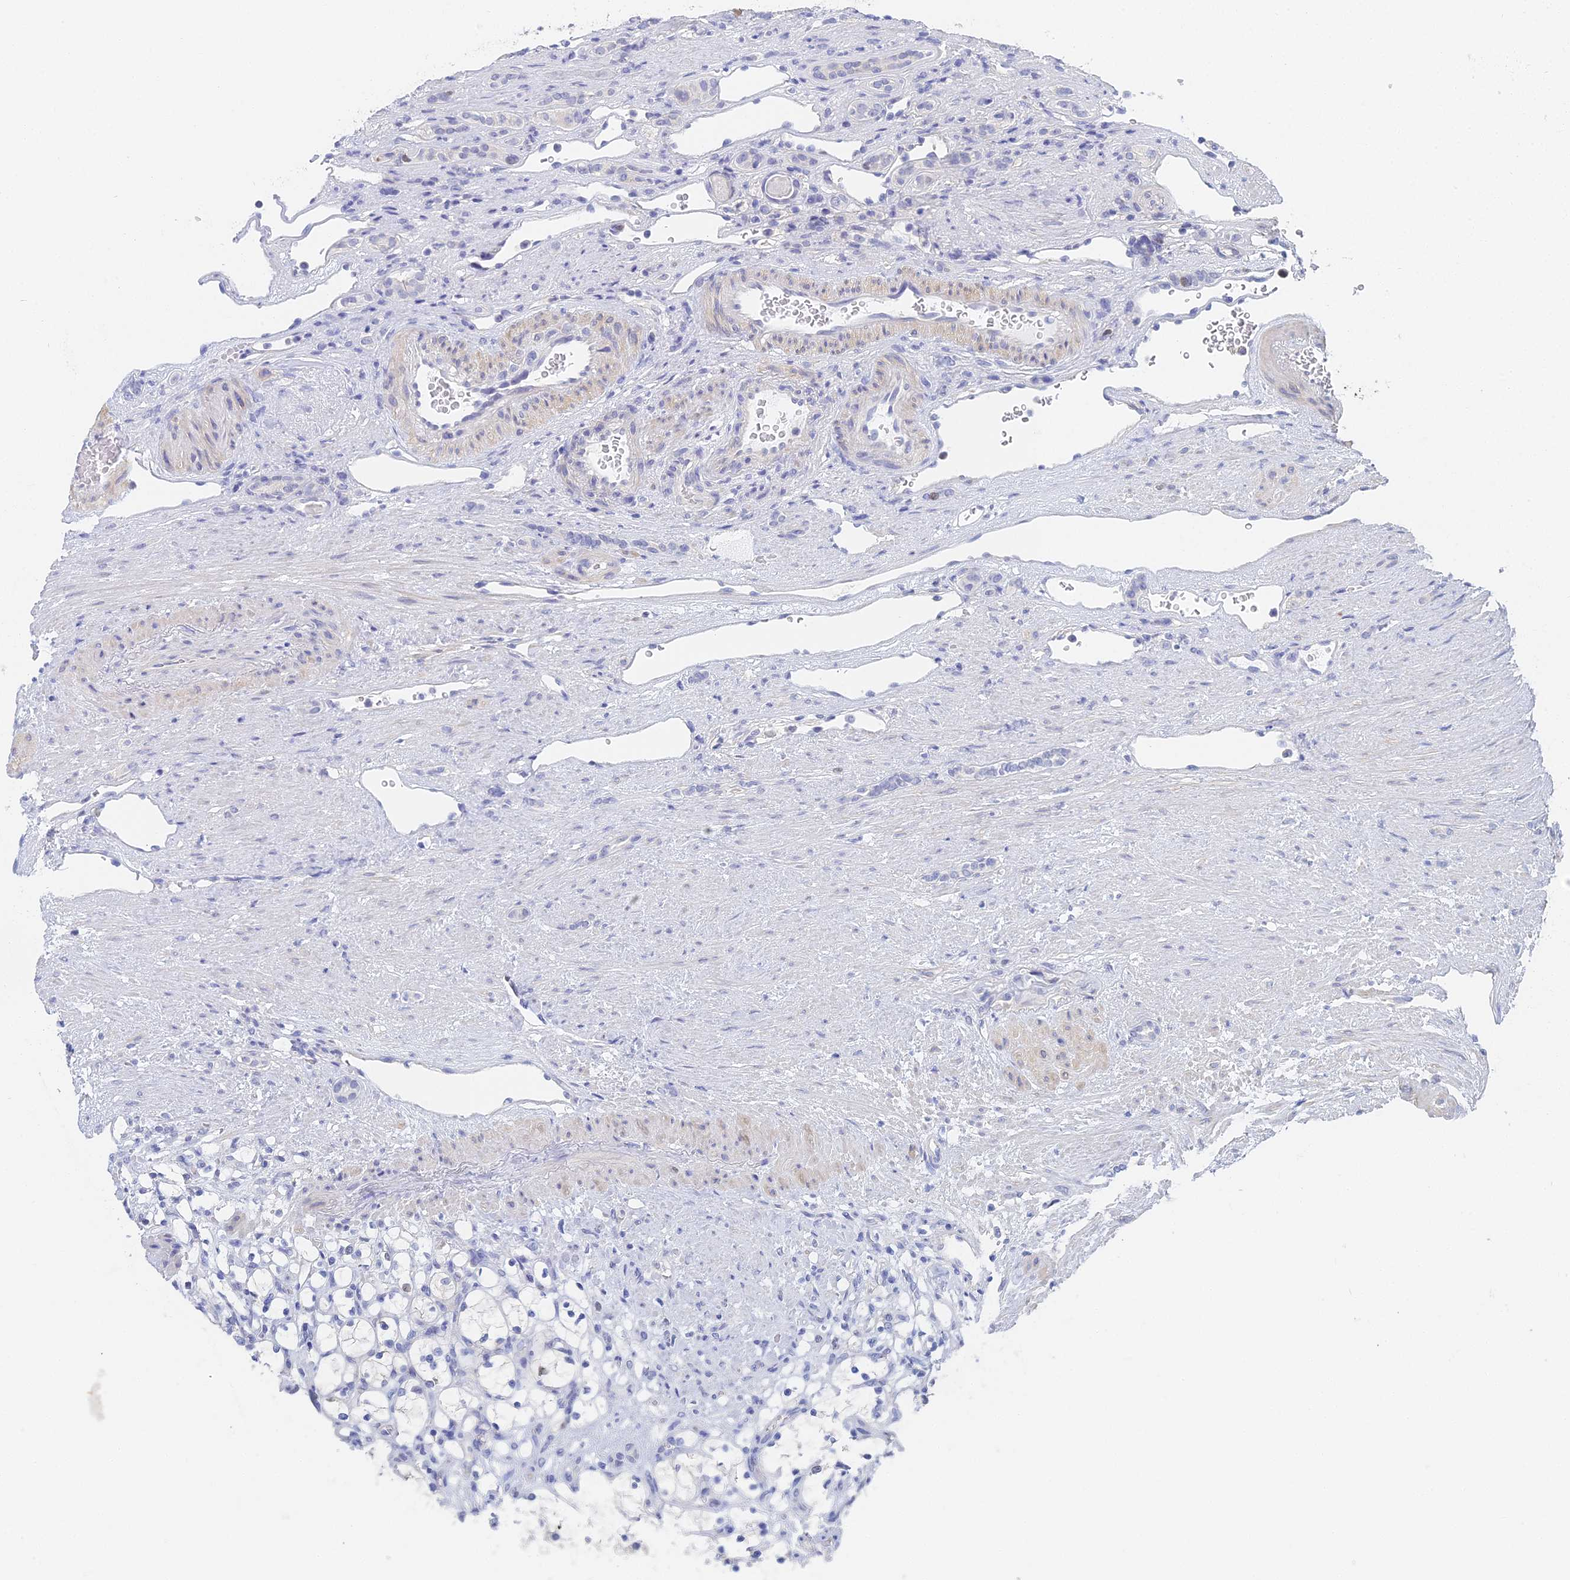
{"staining": {"intensity": "negative", "quantity": "none", "location": "none"}, "tissue": "renal cancer", "cell_type": "Tumor cells", "image_type": "cancer", "snomed": [{"axis": "morphology", "description": "Adenocarcinoma, NOS"}, {"axis": "topography", "description": "Kidney"}], "caption": "Immunohistochemistry (IHC) micrograph of neoplastic tissue: adenocarcinoma (renal) stained with DAB reveals no significant protein positivity in tumor cells.", "gene": "MCM2", "patient": {"sex": "female", "age": 69}}